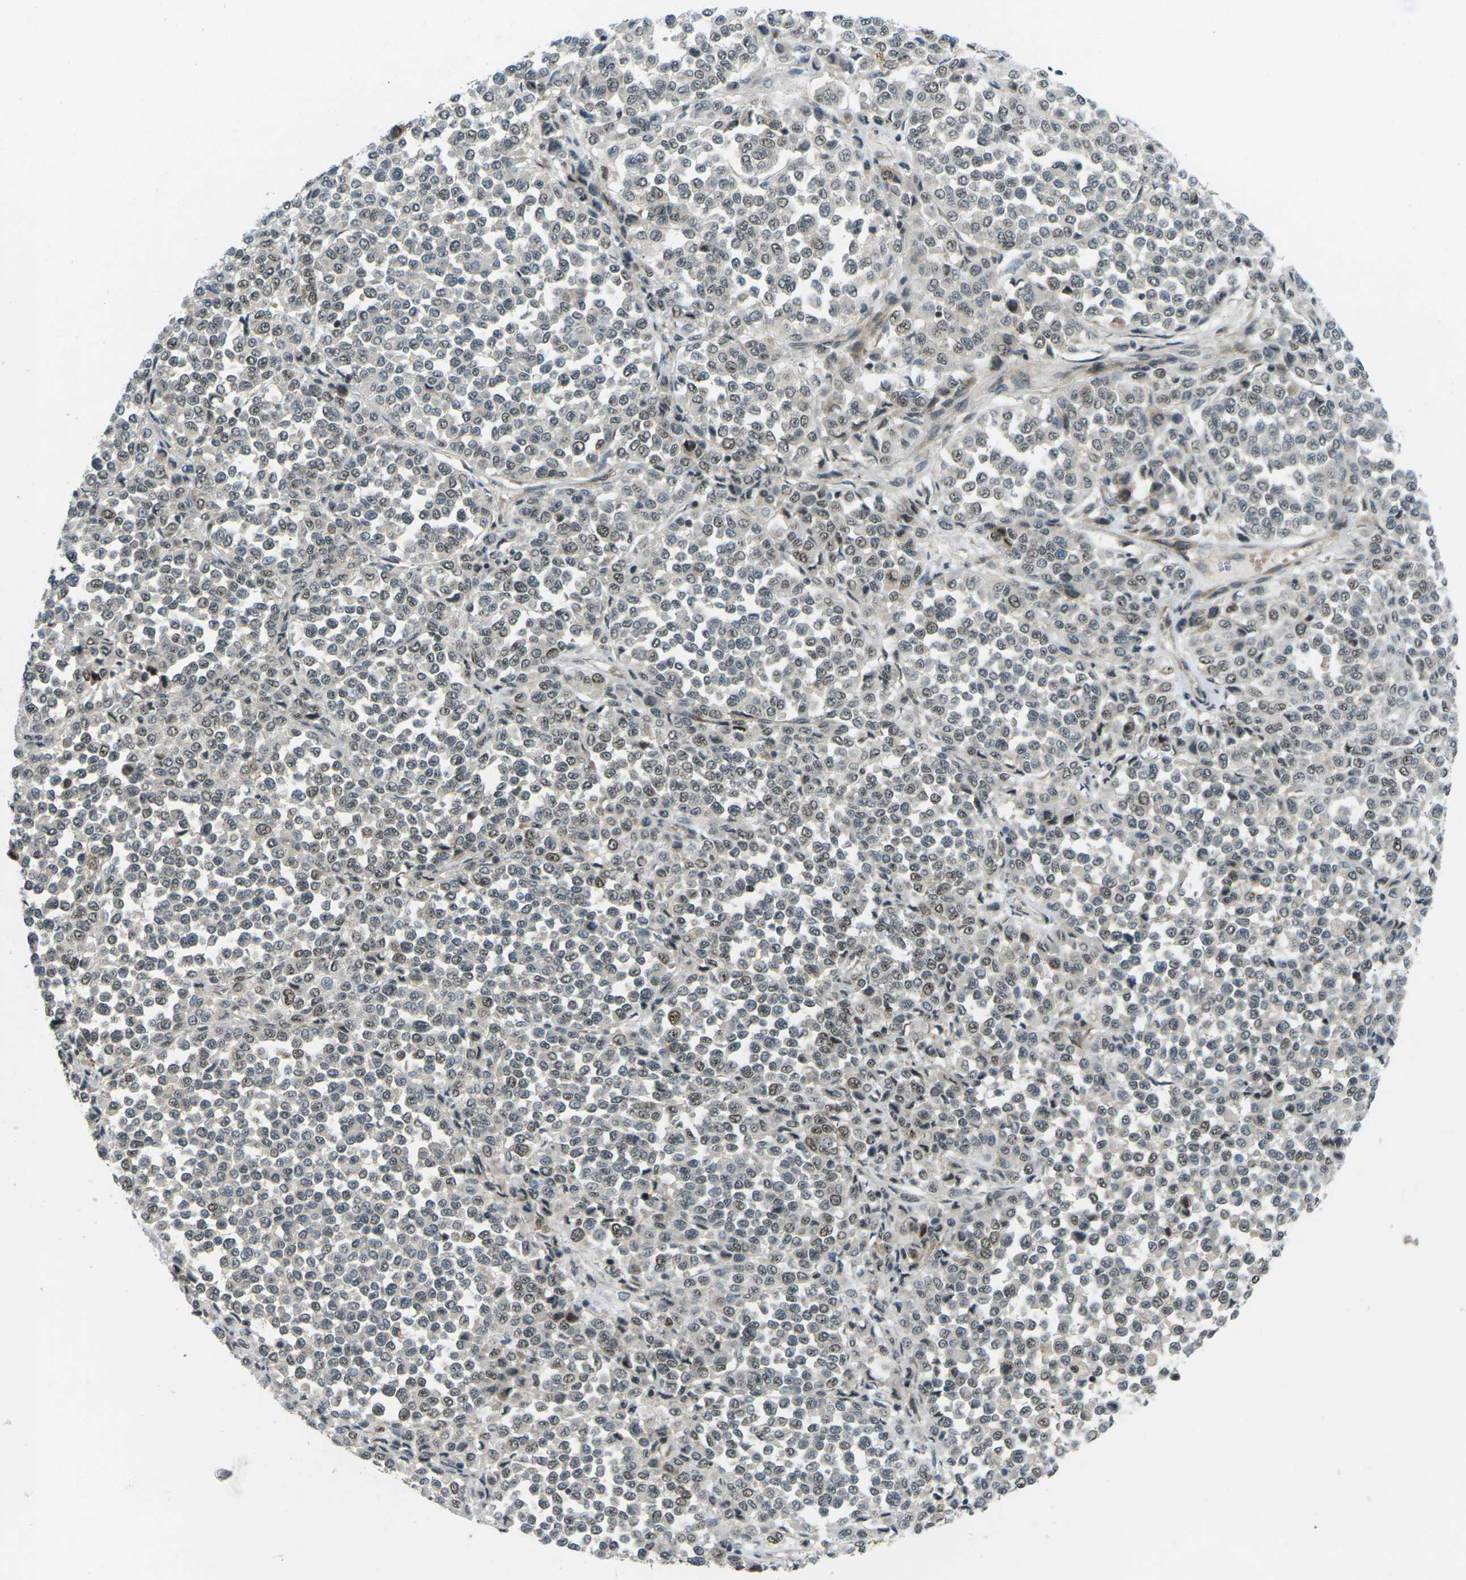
{"staining": {"intensity": "moderate", "quantity": "25%-75%", "location": "nuclear"}, "tissue": "melanoma", "cell_type": "Tumor cells", "image_type": "cancer", "snomed": [{"axis": "morphology", "description": "Malignant melanoma, Metastatic site"}, {"axis": "topography", "description": "Pancreas"}], "caption": "A high-resolution histopathology image shows IHC staining of malignant melanoma (metastatic site), which exhibits moderate nuclear expression in about 25%-75% of tumor cells.", "gene": "UBE2S", "patient": {"sex": "female", "age": 30}}